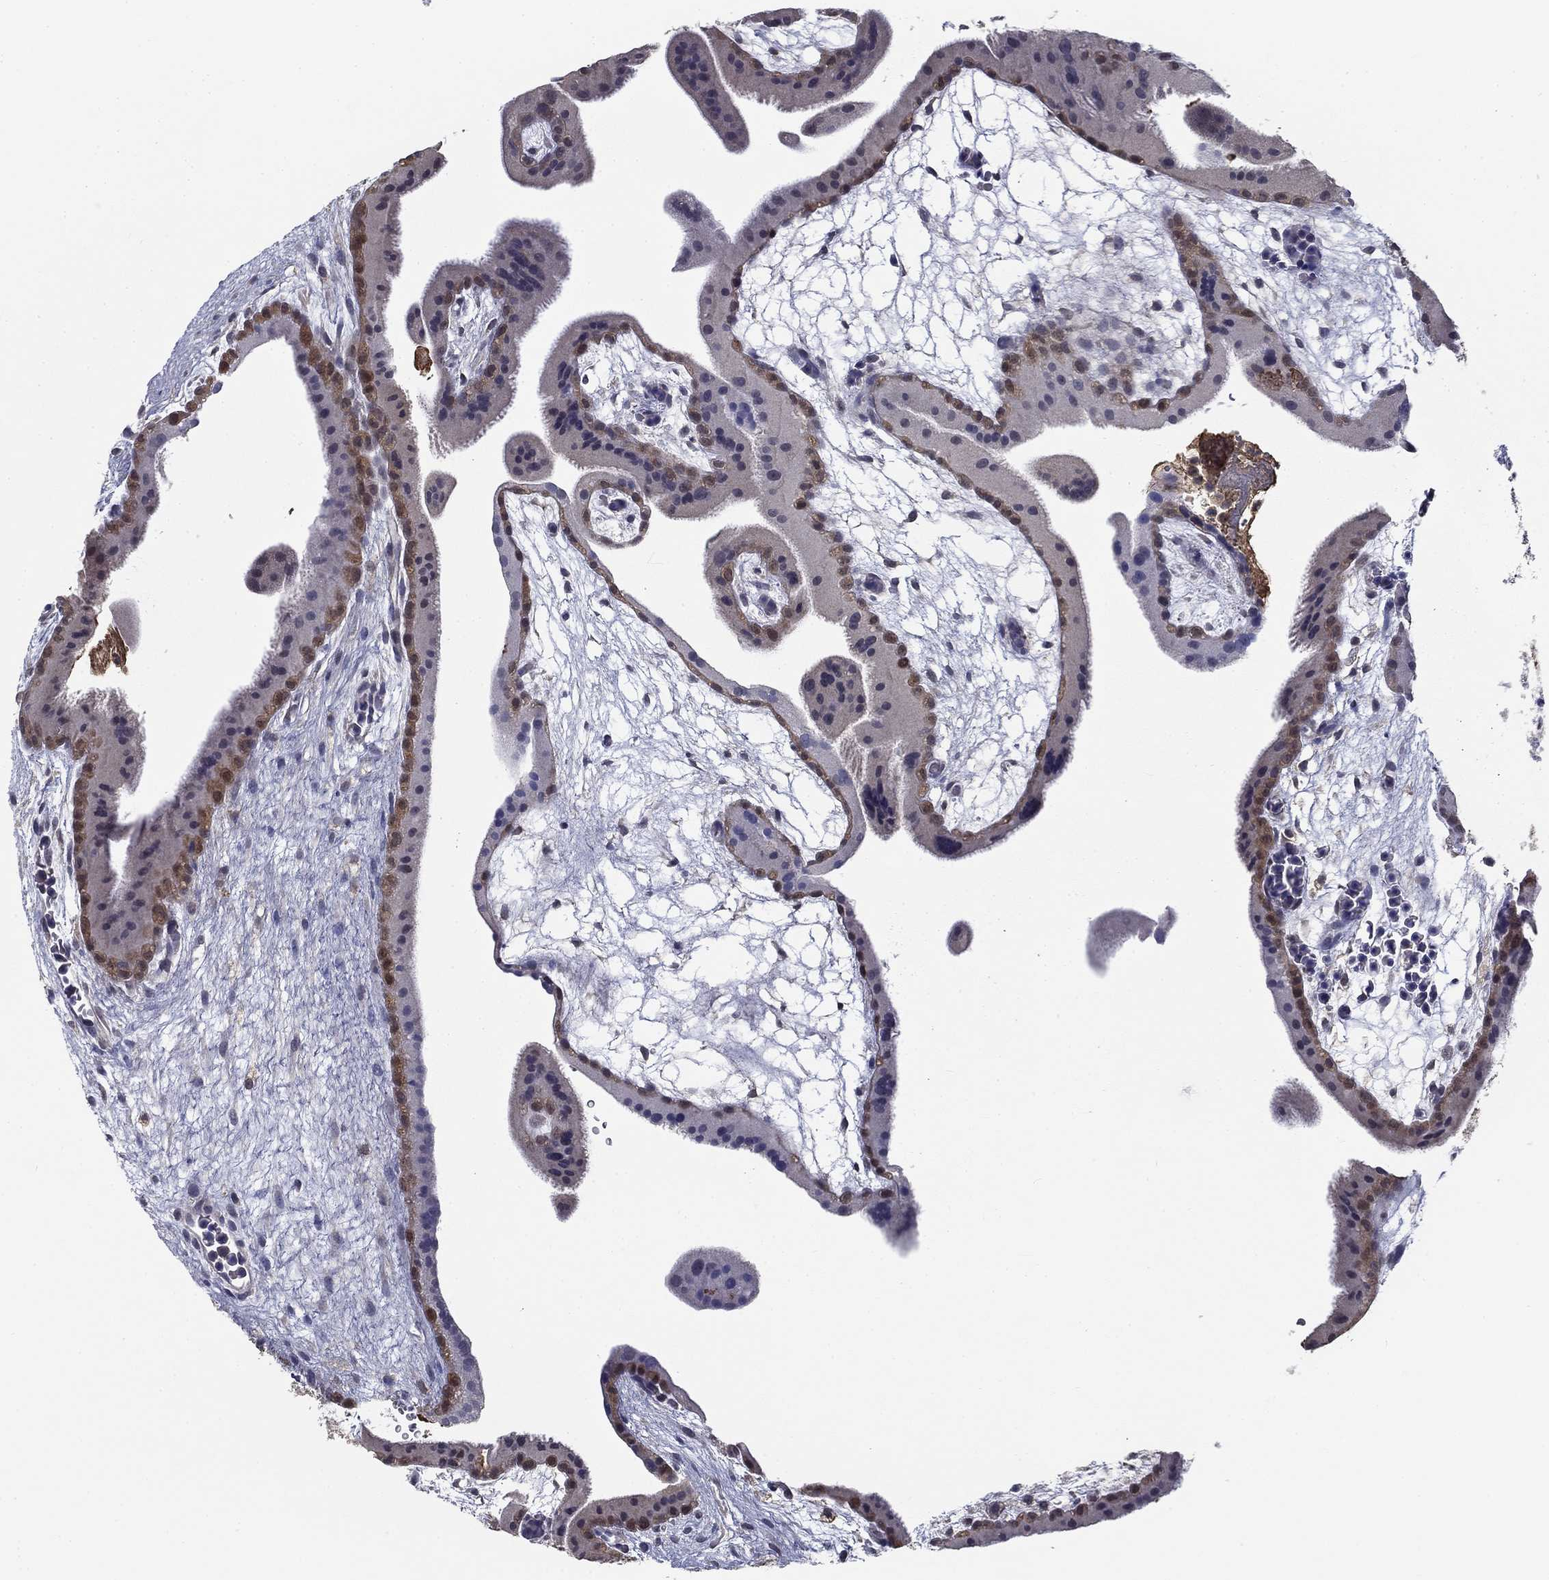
{"staining": {"intensity": "negative", "quantity": "none", "location": "none"}, "tissue": "placenta", "cell_type": "Decidual cells", "image_type": "normal", "snomed": [{"axis": "morphology", "description": "Normal tissue, NOS"}, {"axis": "topography", "description": "Placenta"}], "caption": "Immunohistochemistry (IHC) micrograph of benign human placenta stained for a protein (brown), which exhibits no positivity in decidual cells. Brightfield microscopy of IHC stained with DAB (brown) and hematoxylin (blue), captured at high magnification.", "gene": "NIT2", "patient": {"sex": "female", "age": 19}}